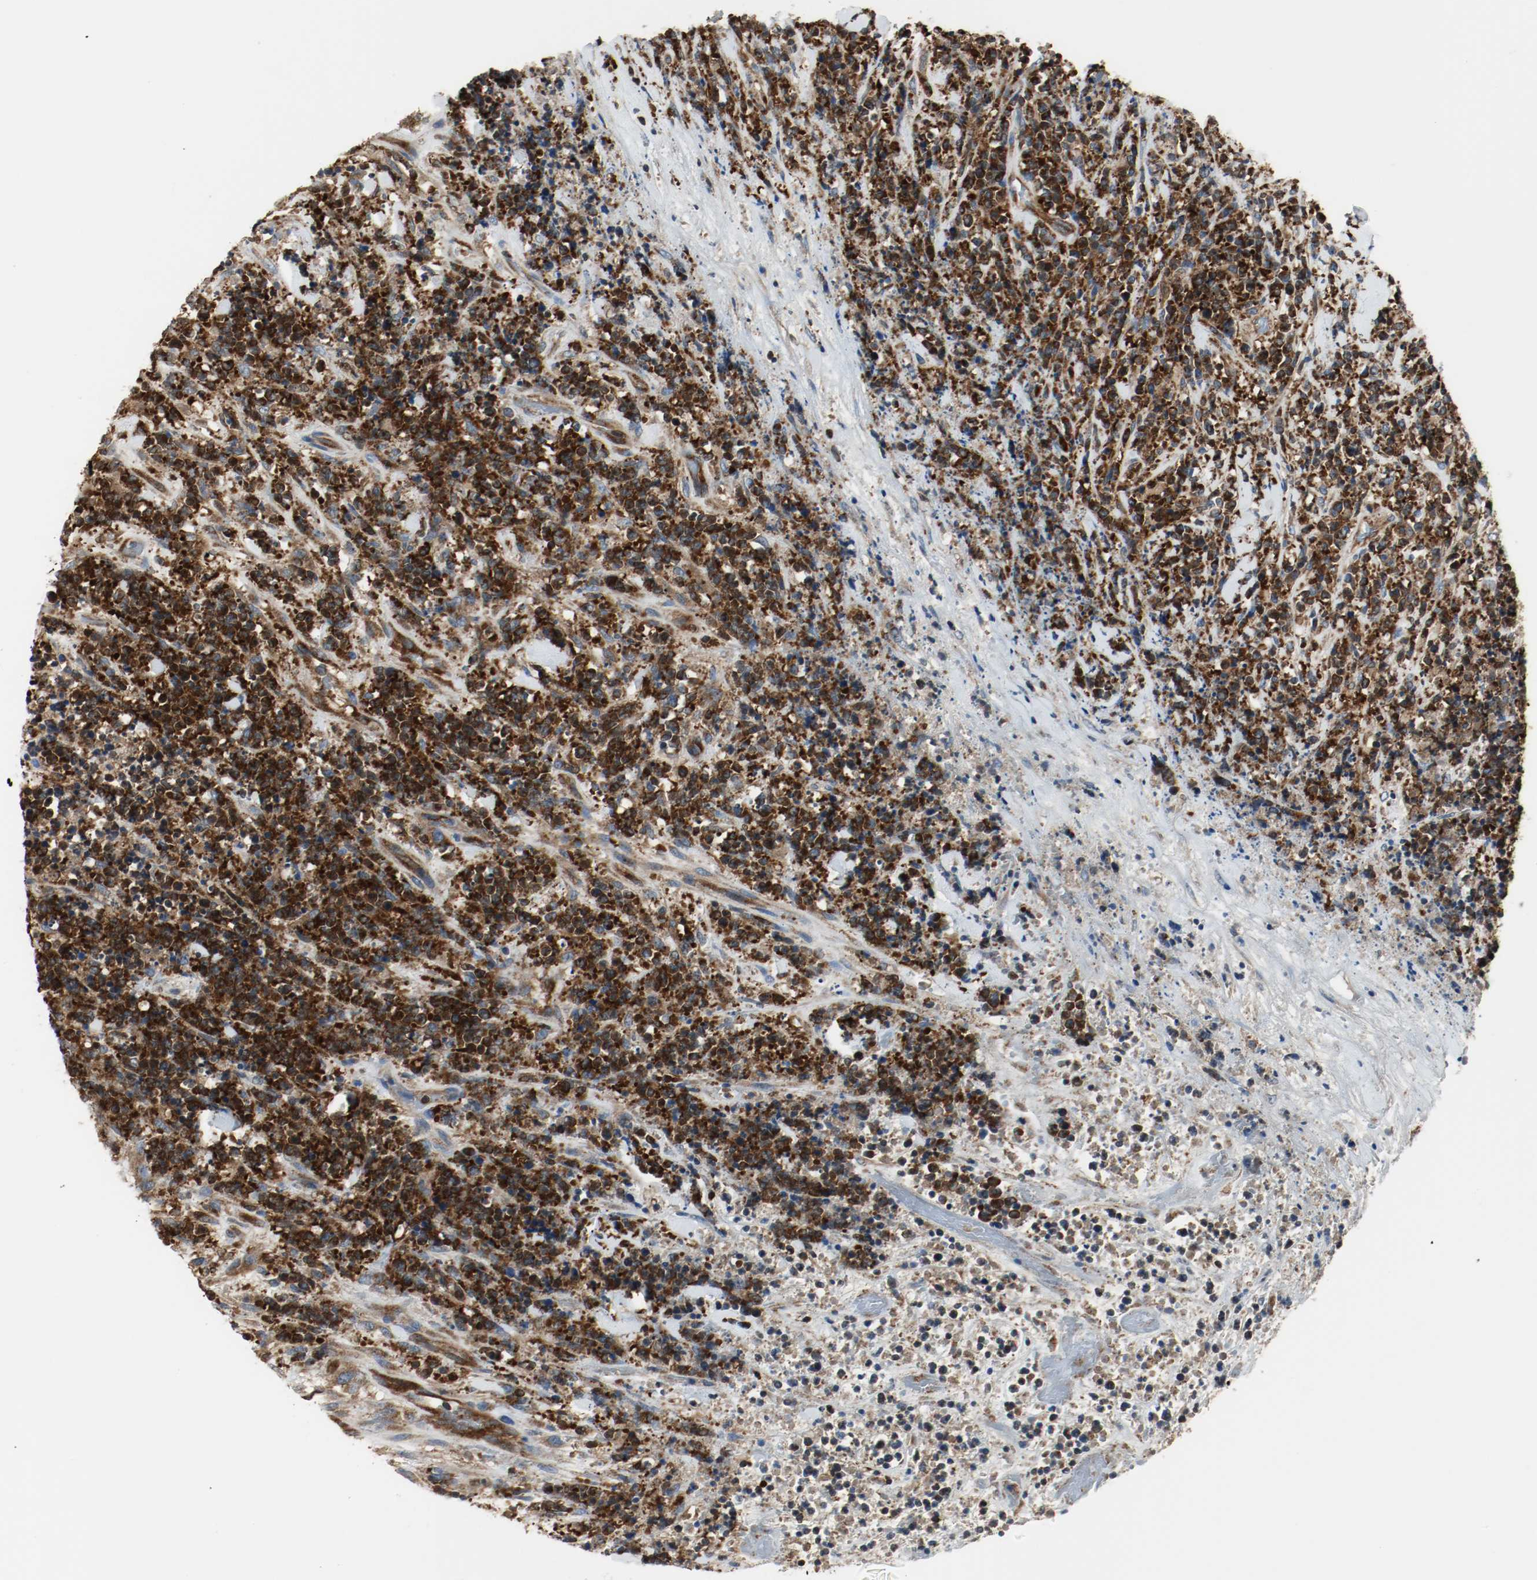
{"staining": {"intensity": "strong", "quantity": ">75%", "location": "cytoplasmic/membranous"}, "tissue": "lymphoma", "cell_type": "Tumor cells", "image_type": "cancer", "snomed": [{"axis": "morphology", "description": "Malignant lymphoma, non-Hodgkin's type, High grade"}, {"axis": "topography", "description": "Soft tissue"}], "caption": "Human lymphoma stained for a protein (brown) demonstrates strong cytoplasmic/membranous positive positivity in about >75% of tumor cells.", "gene": "PLCG1", "patient": {"sex": "male", "age": 18}}